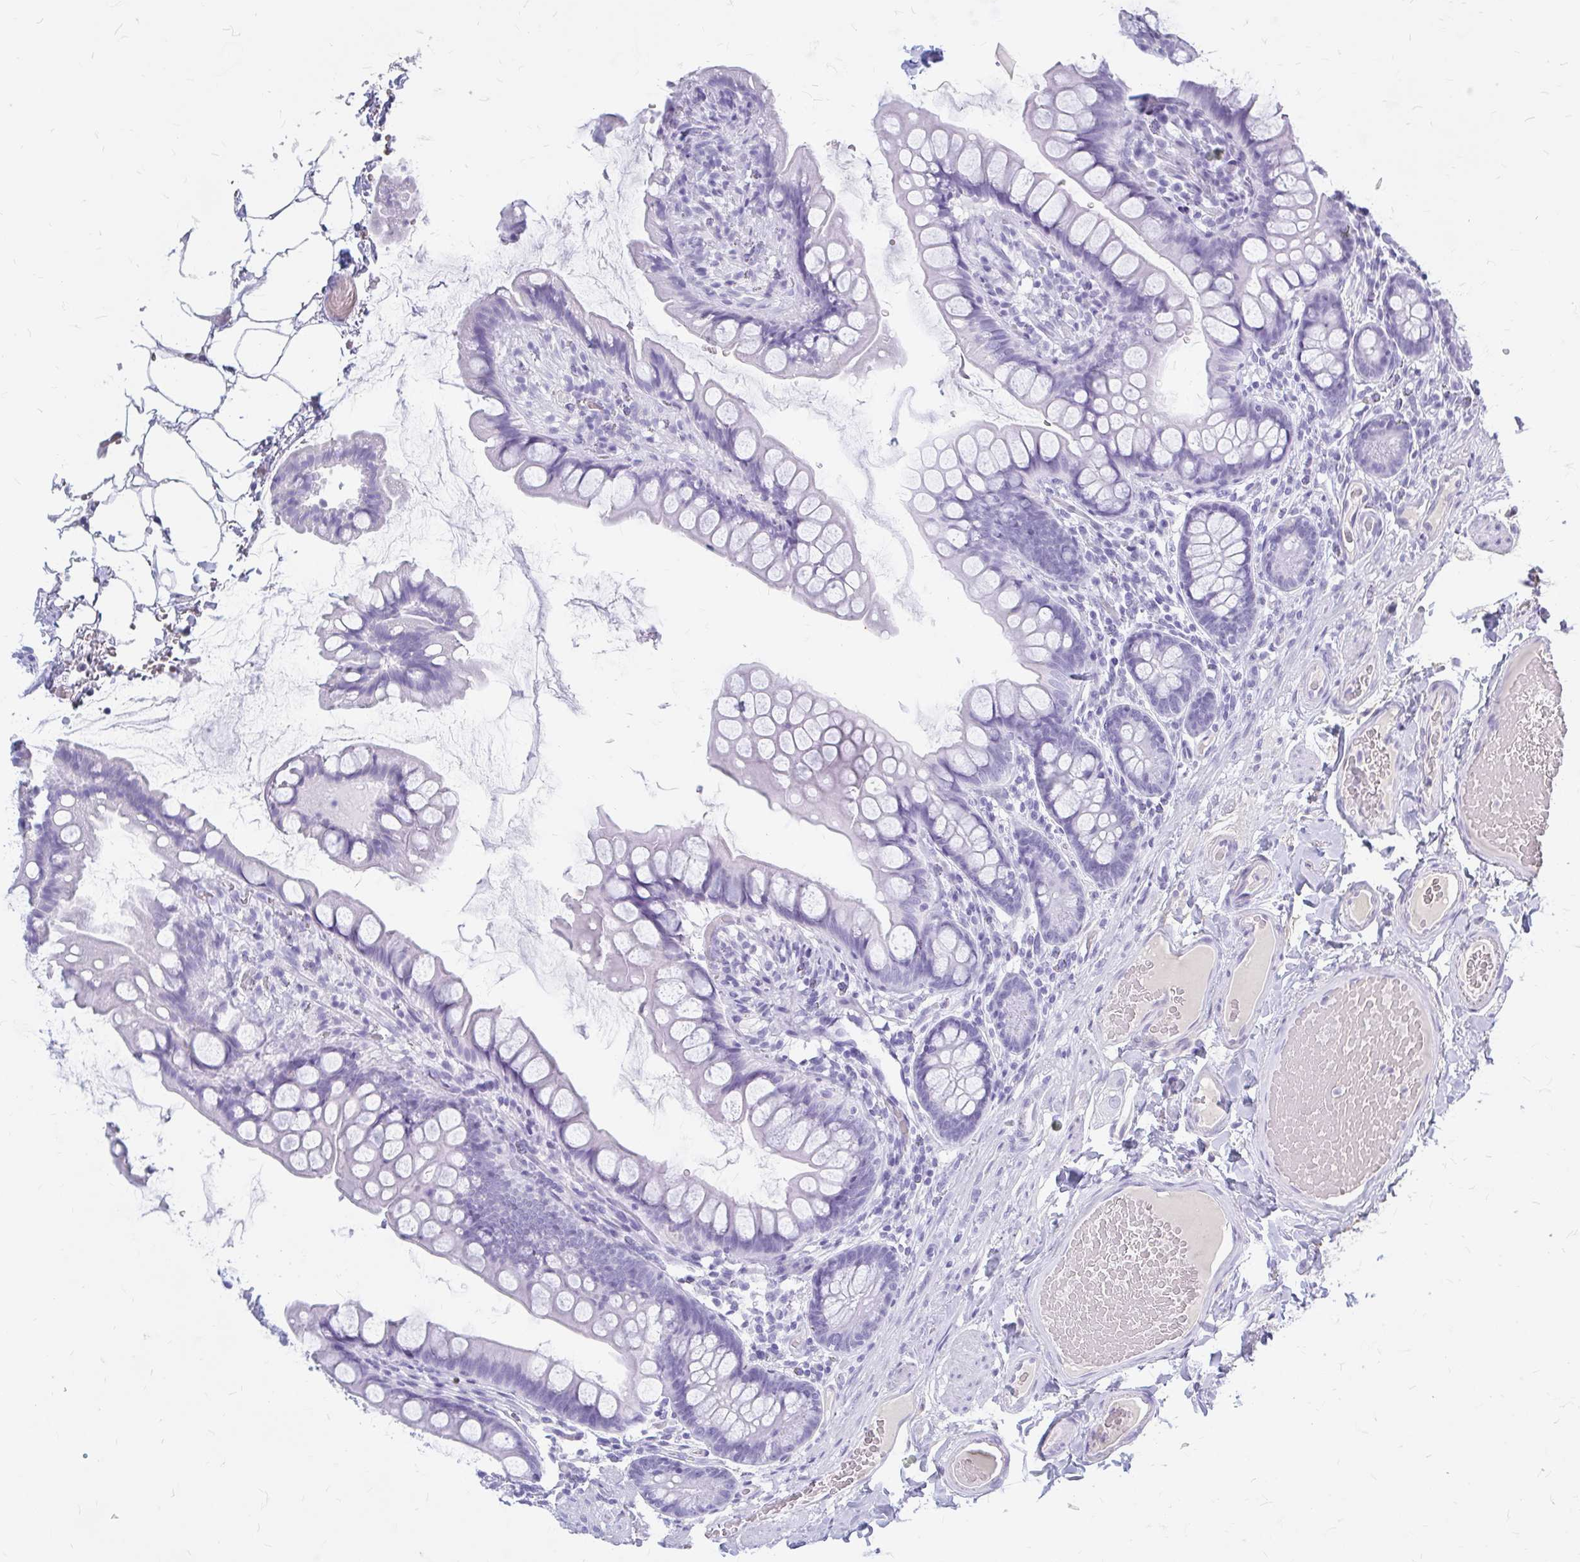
{"staining": {"intensity": "negative", "quantity": "none", "location": "none"}, "tissue": "small intestine", "cell_type": "Glandular cells", "image_type": "normal", "snomed": [{"axis": "morphology", "description": "Normal tissue, NOS"}, {"axis": "topography", "description": "Small intestine"}], "caption": "Immunohistochemical staining of normal small intestine reveals no significant expression in glandular cells.", "gene": "KLHDC7A", "patient": {"sex": "male", "age": 70}}